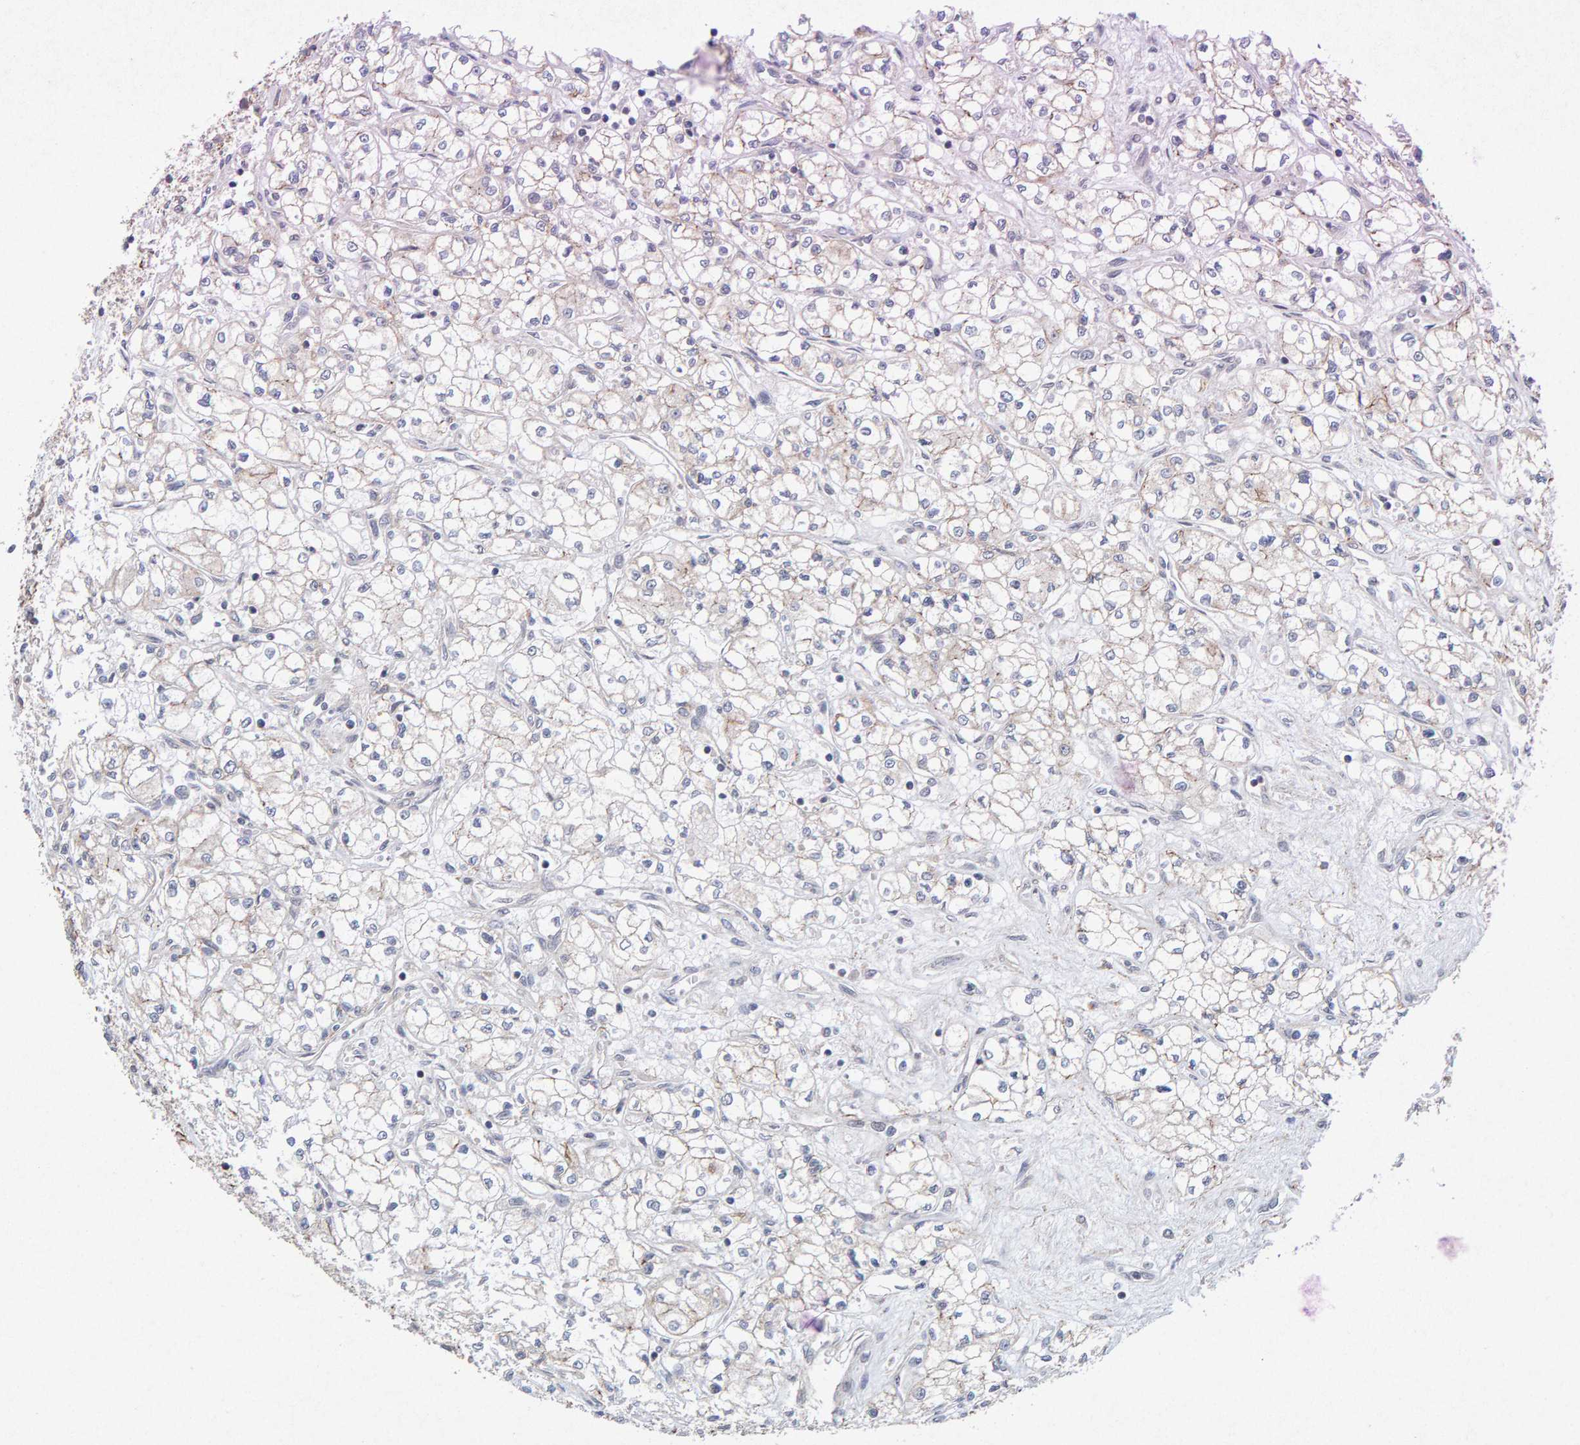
{"staining": {"intensity": "negative", "quantity": "none", "location": "none"}, "tissue": "renal cancer", "cell_type": "Tumor cells", "image_type": "cancer", "snomed": [{"axis": "morphology", "description": "Normal tissue, NOS"}, {"axis": "morphology", "description": "Adenocarcinoma, NOS"}, {"axis": "topography", "description": "Kidney"}], "caption": "Tumor cells are negative for protein expression in human adenocarcinoma (renal).", "gene": "CDH2", "patient": {"sex": "male", "age": 59}}